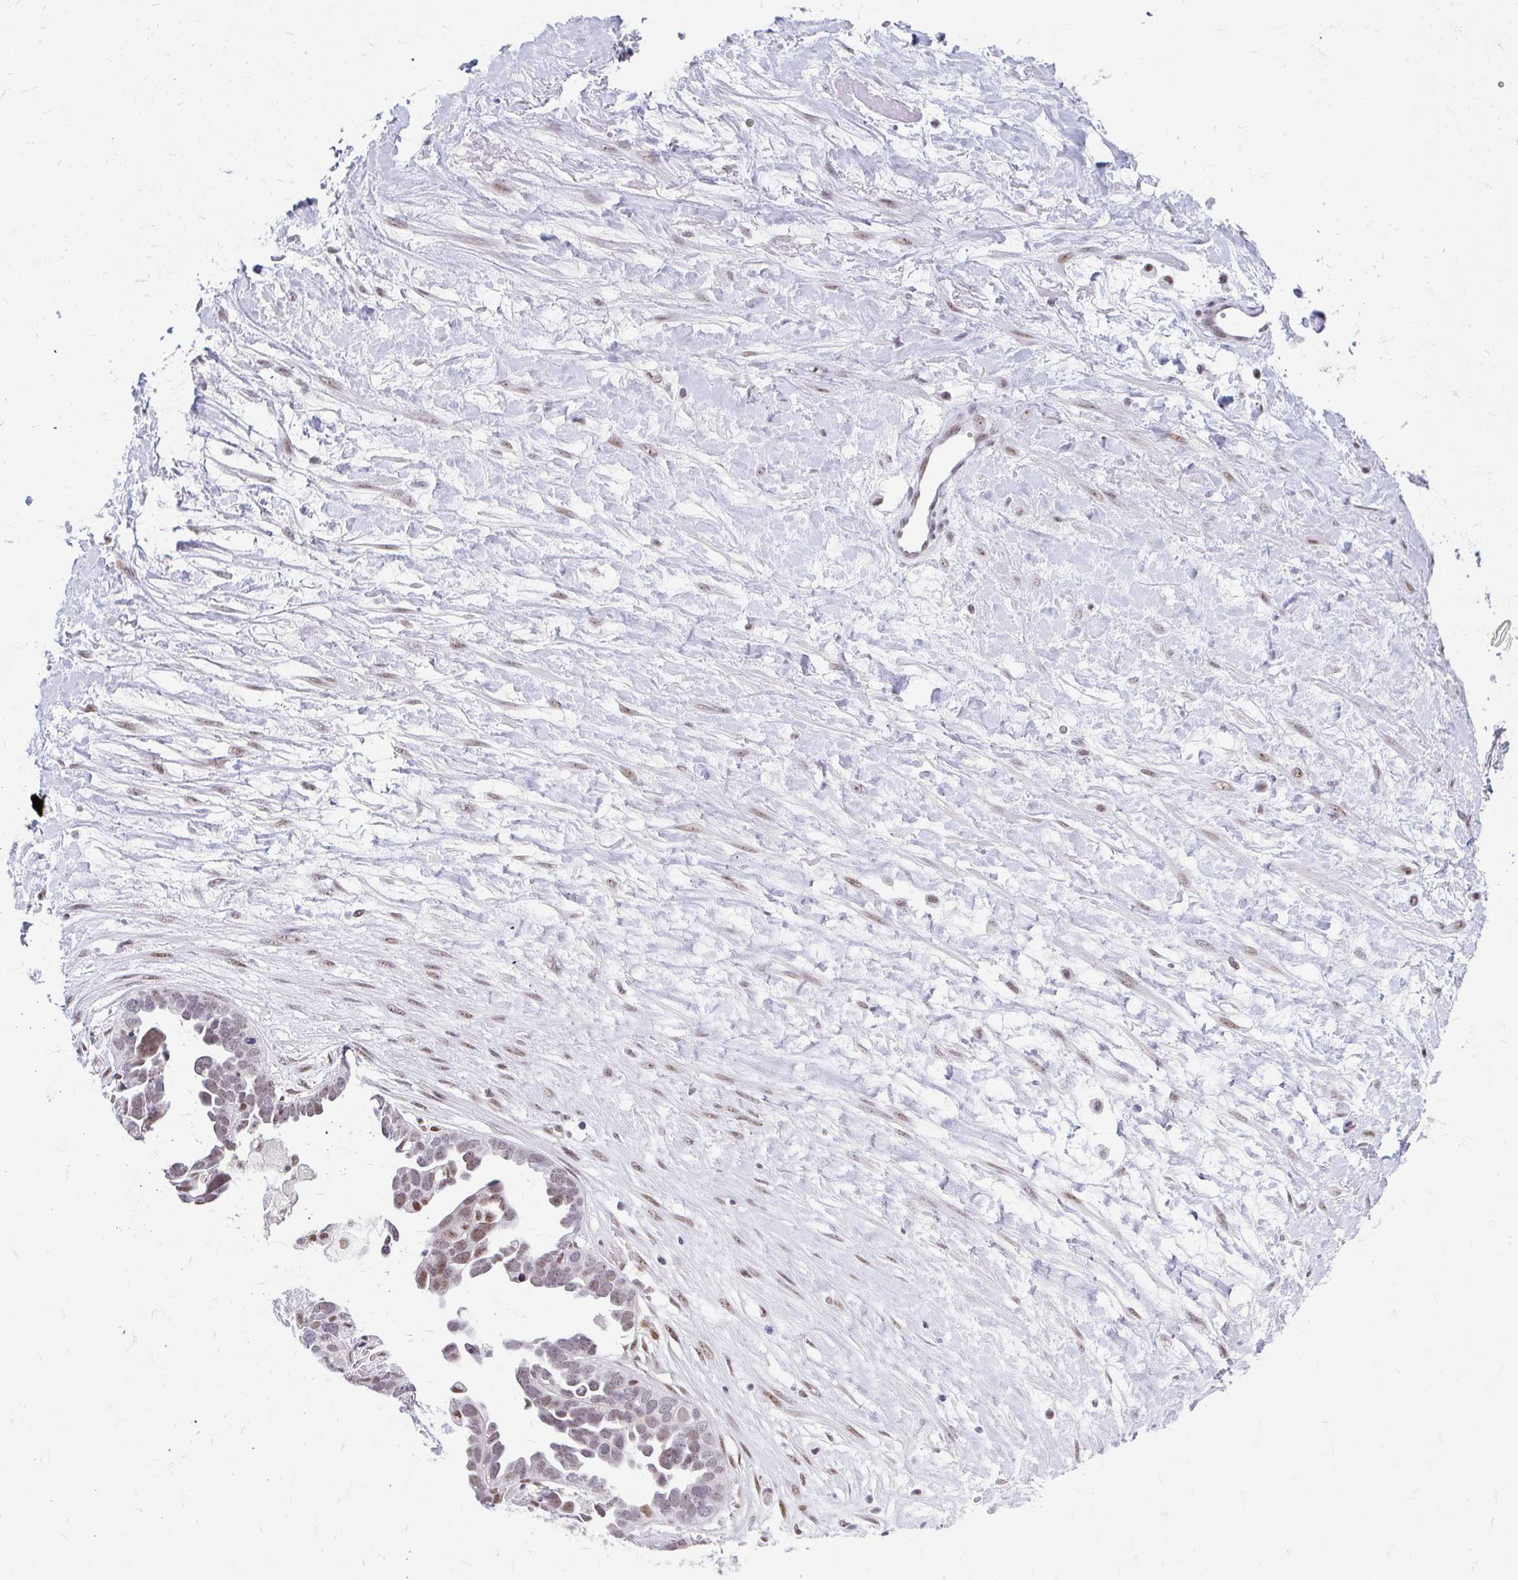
{"staining": {"intensity": "moderate", "quantity": "25%-75%", "location": "nuclear"}, "tissue": "ovarian cancer", "cell_type": "Tumor cells", "image_type": "cancer", "snomed": [{"axis": "morphology", "description": "Cystadenocarcinoma, serous, NOS"}, {"axis": "topography", "description": "Ovary"}], "caption": "Moderate nuclear staining for a protein is seen in approximately 25%-75% of tumor cells of serous cystadenocarcinoma (ovarian) using IHC.", "gene": "GTF2H1", "patient": {"sex": "female", "age": 54}}